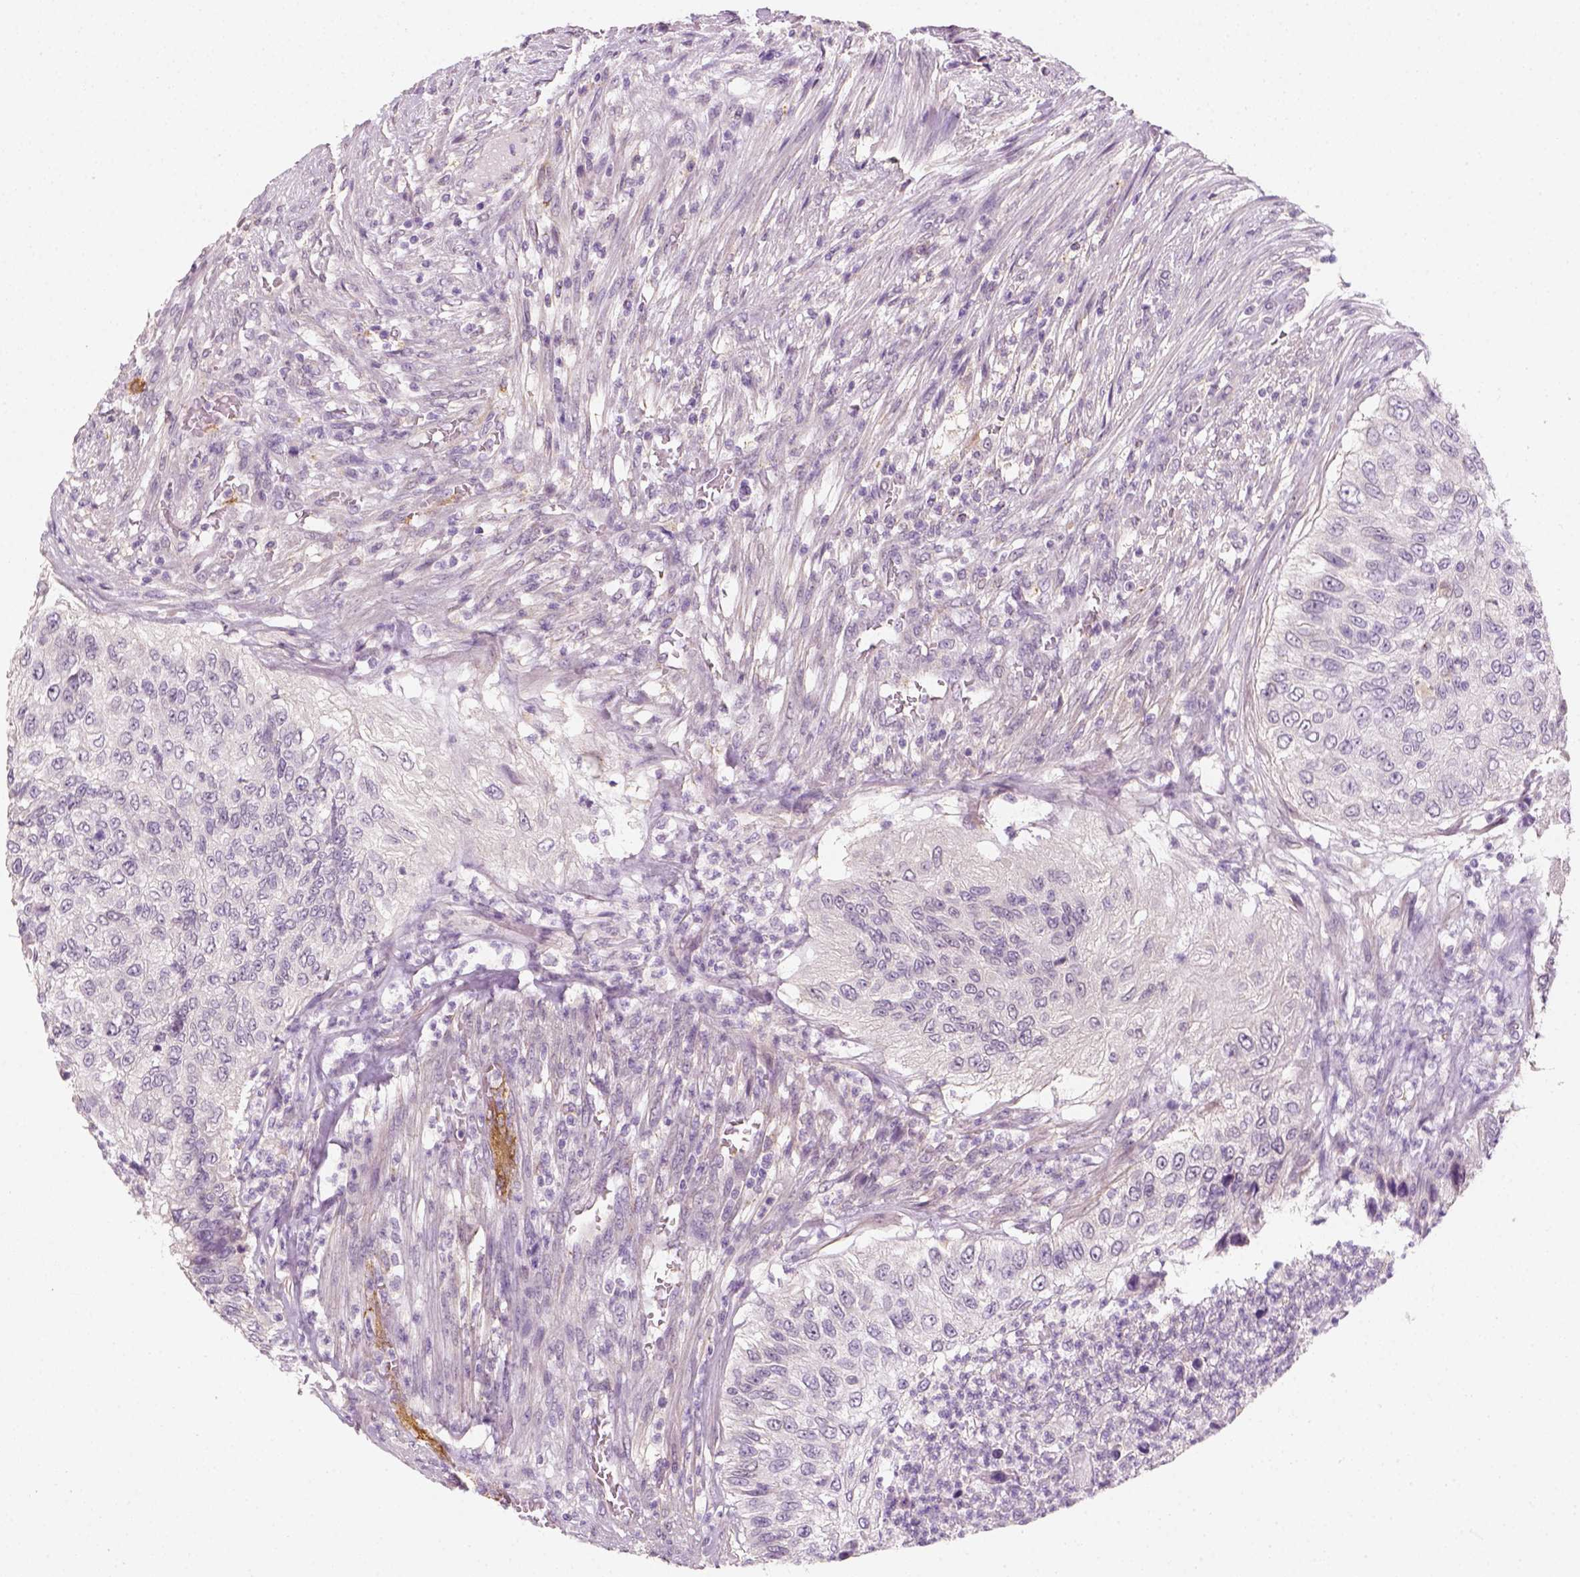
{"staining": {"intensity": "negative", "quantity": "none", "location": "none"}, "tissue": "urothelial cancer", "cell_type": "Tumor cells", "image_type": "cancer", "snomed": [{"axis": "morphology", "description": "Urothelial carcinoma, High grade"}, {"axis": "topography", "description": "Urinary bladder"}], "caption": "Tumor cells show no significant expression in urothelial carcinoma (high-grade).", "gene": "FAM163B", "patient": {"sex": "female", "age": 60}}